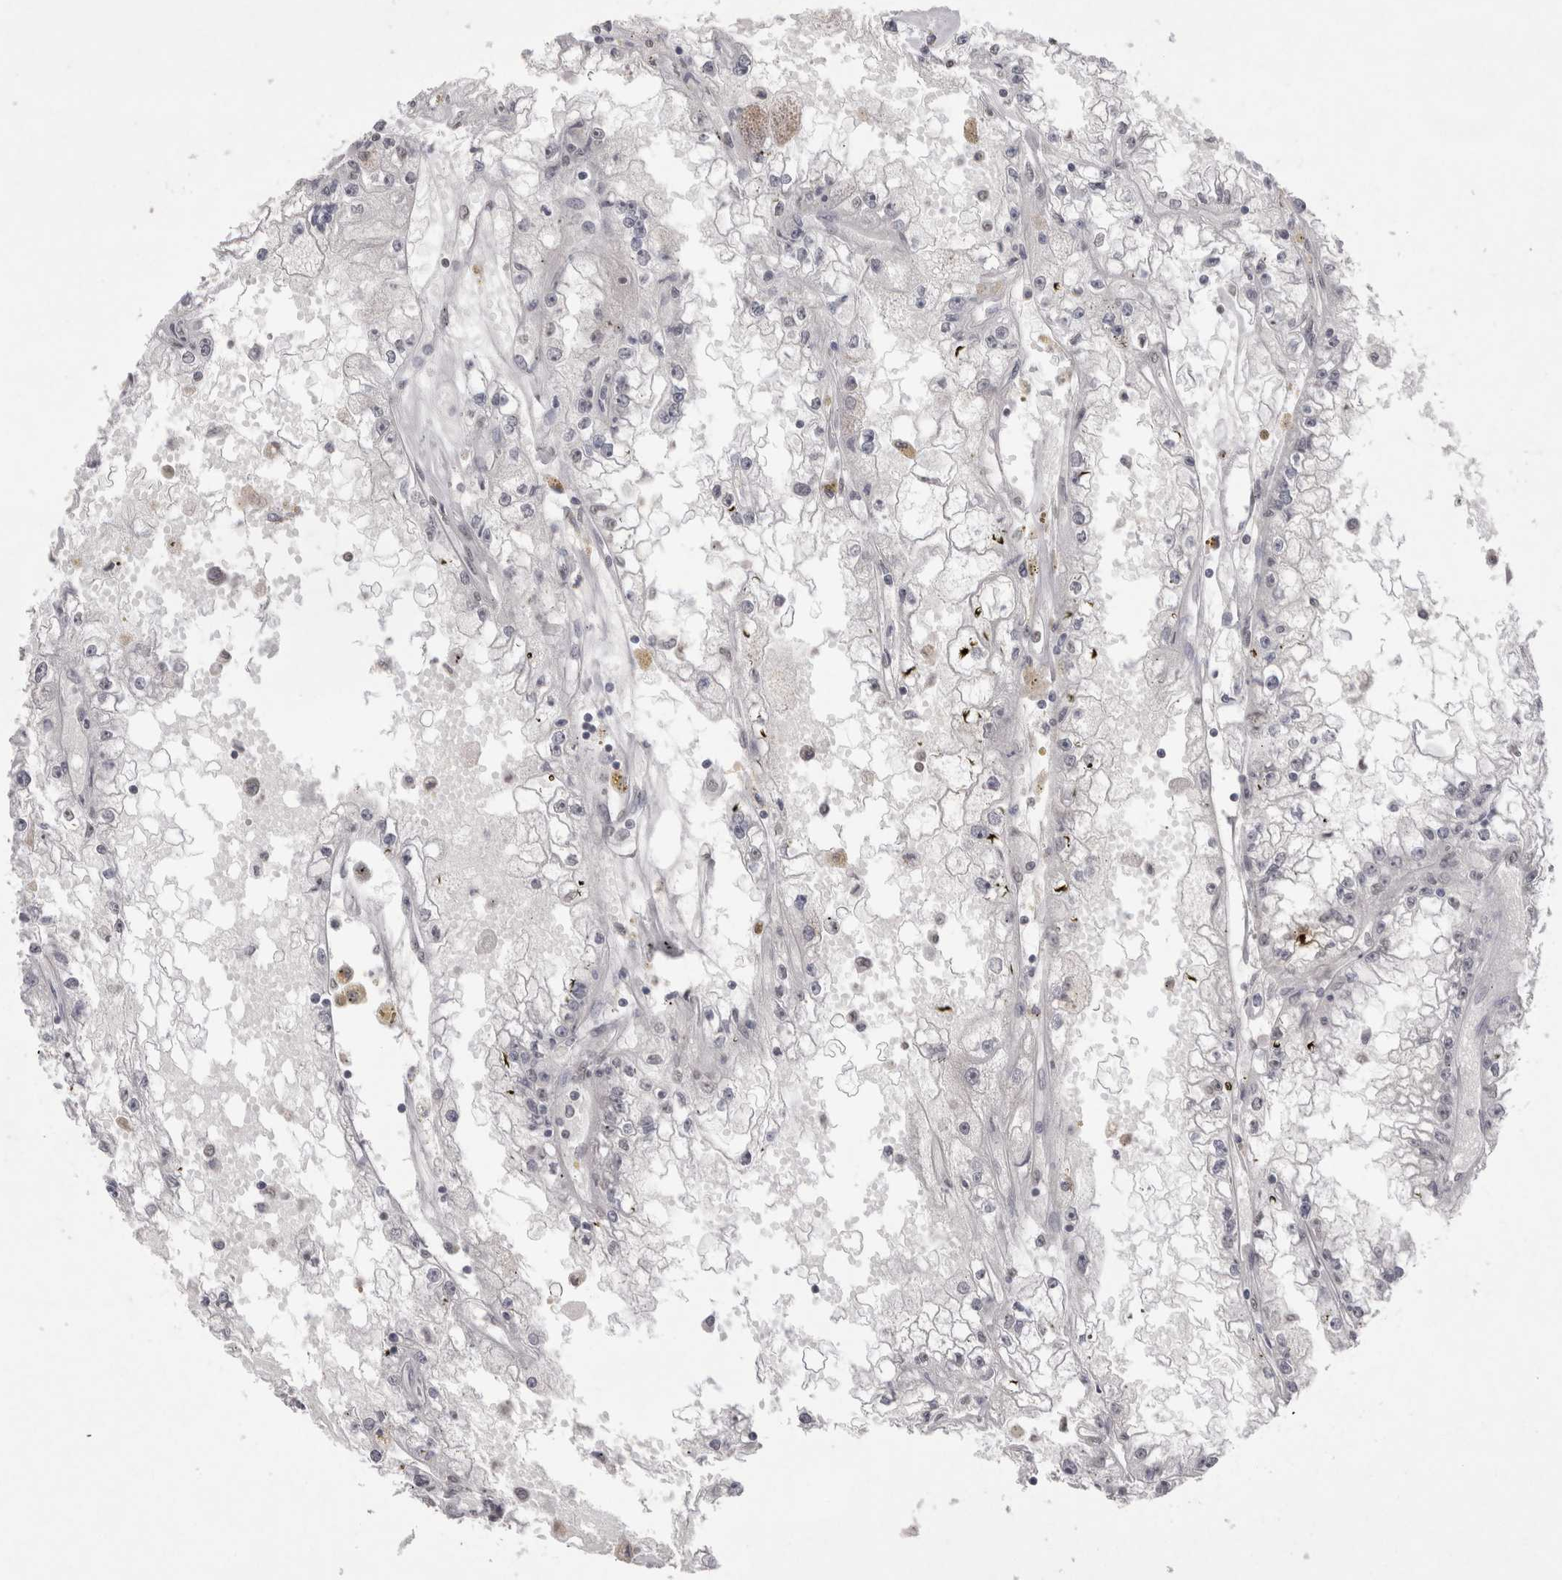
{"staining": {"intensity": "negative", "quantity": "none", "location": "none"}, "tissue": "renal cancer", "cell_type": "Tumor cells", "image_type": "cancer", "snomed": [{"axis": "morphology", "description": "Adenocarcinoma, NOS"}, {"axis": "topography", "description": "Kidney"}], "caption": "DAB immunohistochemical staining of renal cancer reveals no significant positivity in tumor cells.", "gene": "DDX4", "patient": {"sex": "male", "age": 56}}